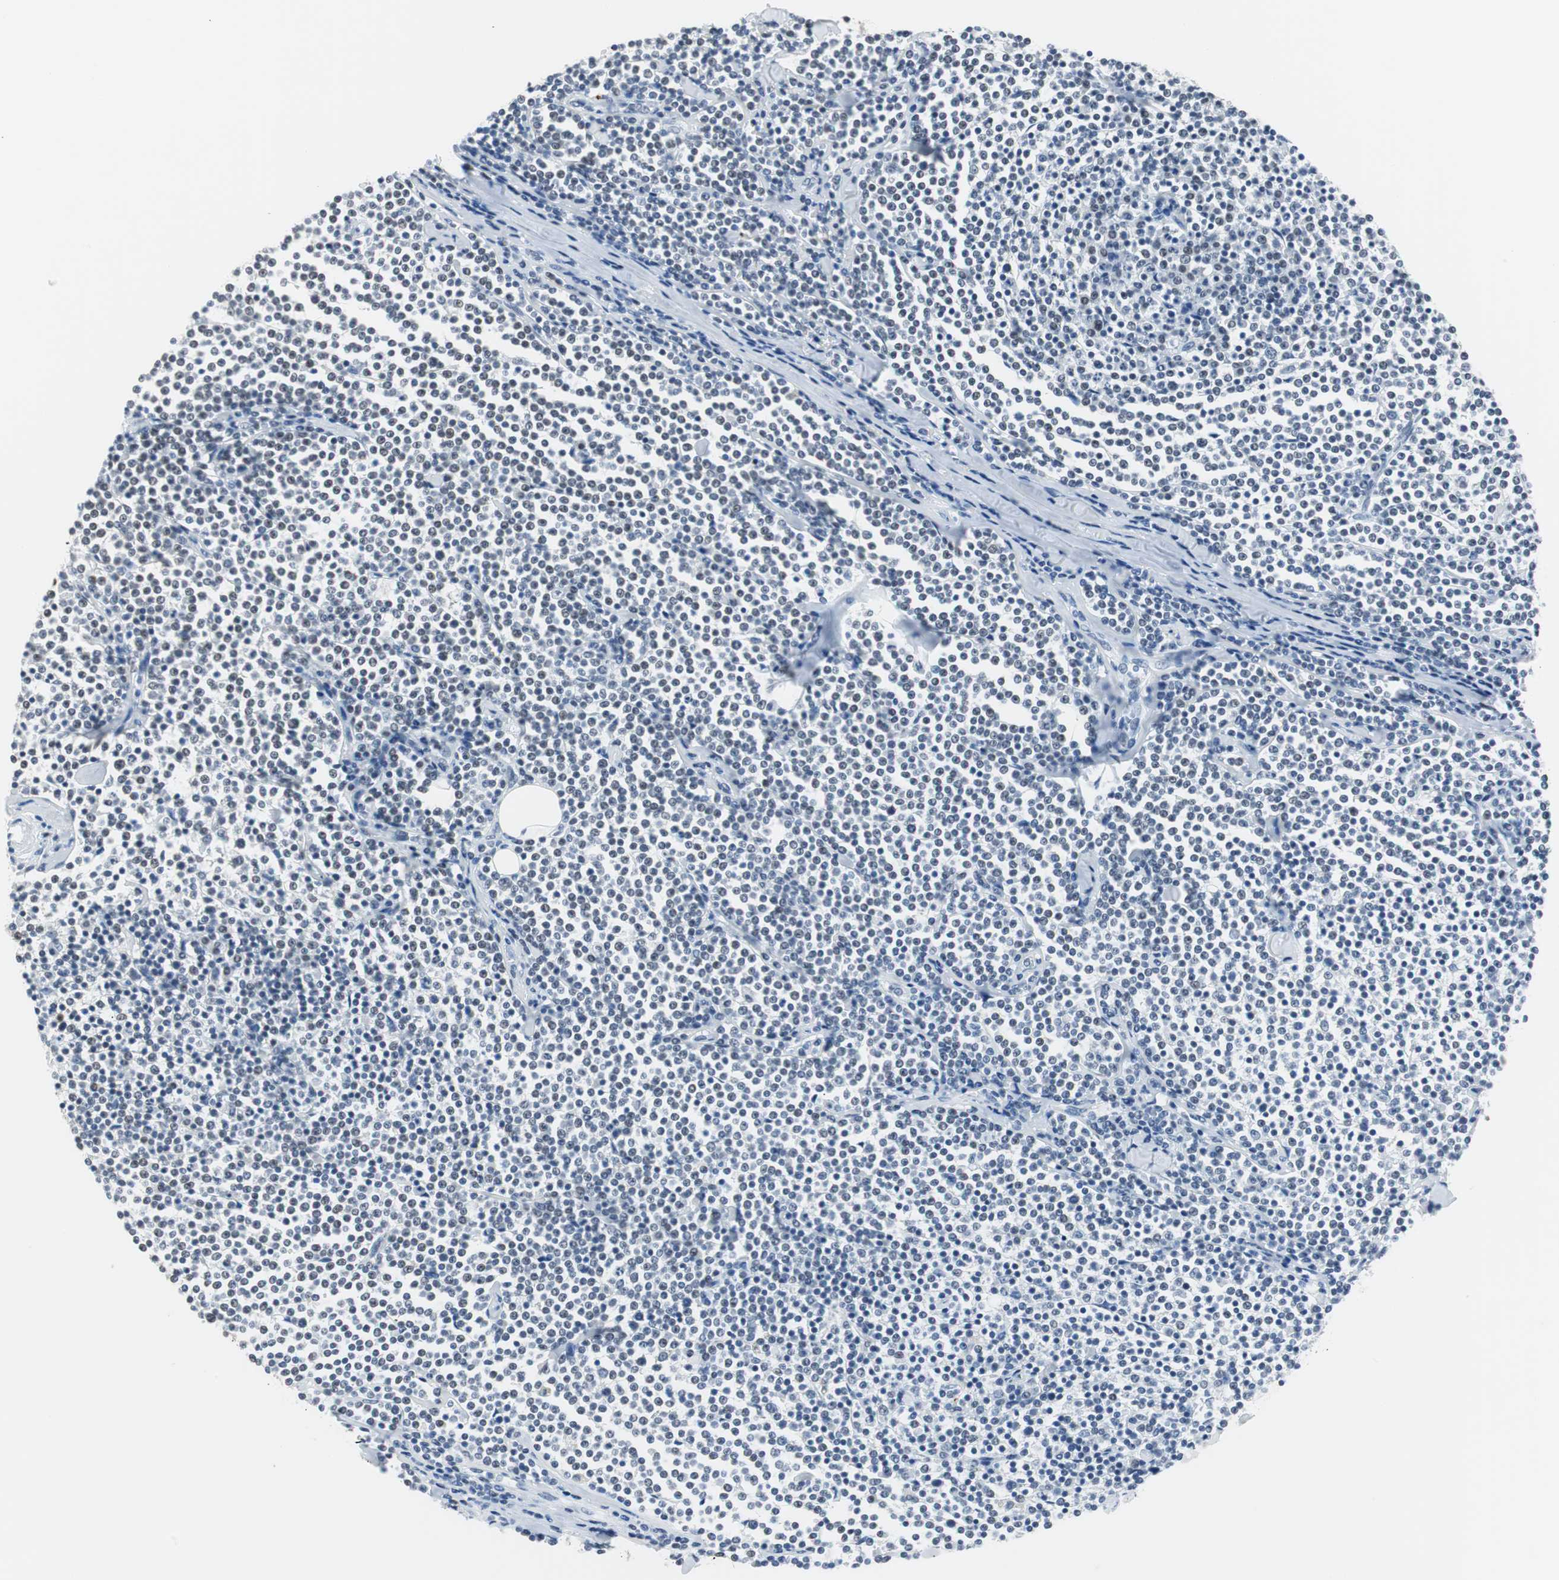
{"staining": {"intensity": "moderate", "quantity": "25%-75%", "location": "nuclear"}, "tissue": "lymphoma", "cell_type": "Tumor cells", "image_type": "cancer", "snomed": [{"axis": "morphology", "description": "Malignant lymphoma, non-Hodgkin's type, Low grade"}, {"axis": "topography", "description": "Soft tissue"}], "caption": "An IHC image of tumor tissue is shown. Protein staining in brown highlights moderate nuclear positivity in low-grade malignant lymphoma, non-Hodgkin's type within tumor cells.", "gene": "RAD9A", "patient": {"sex": "male", "age": 92}}